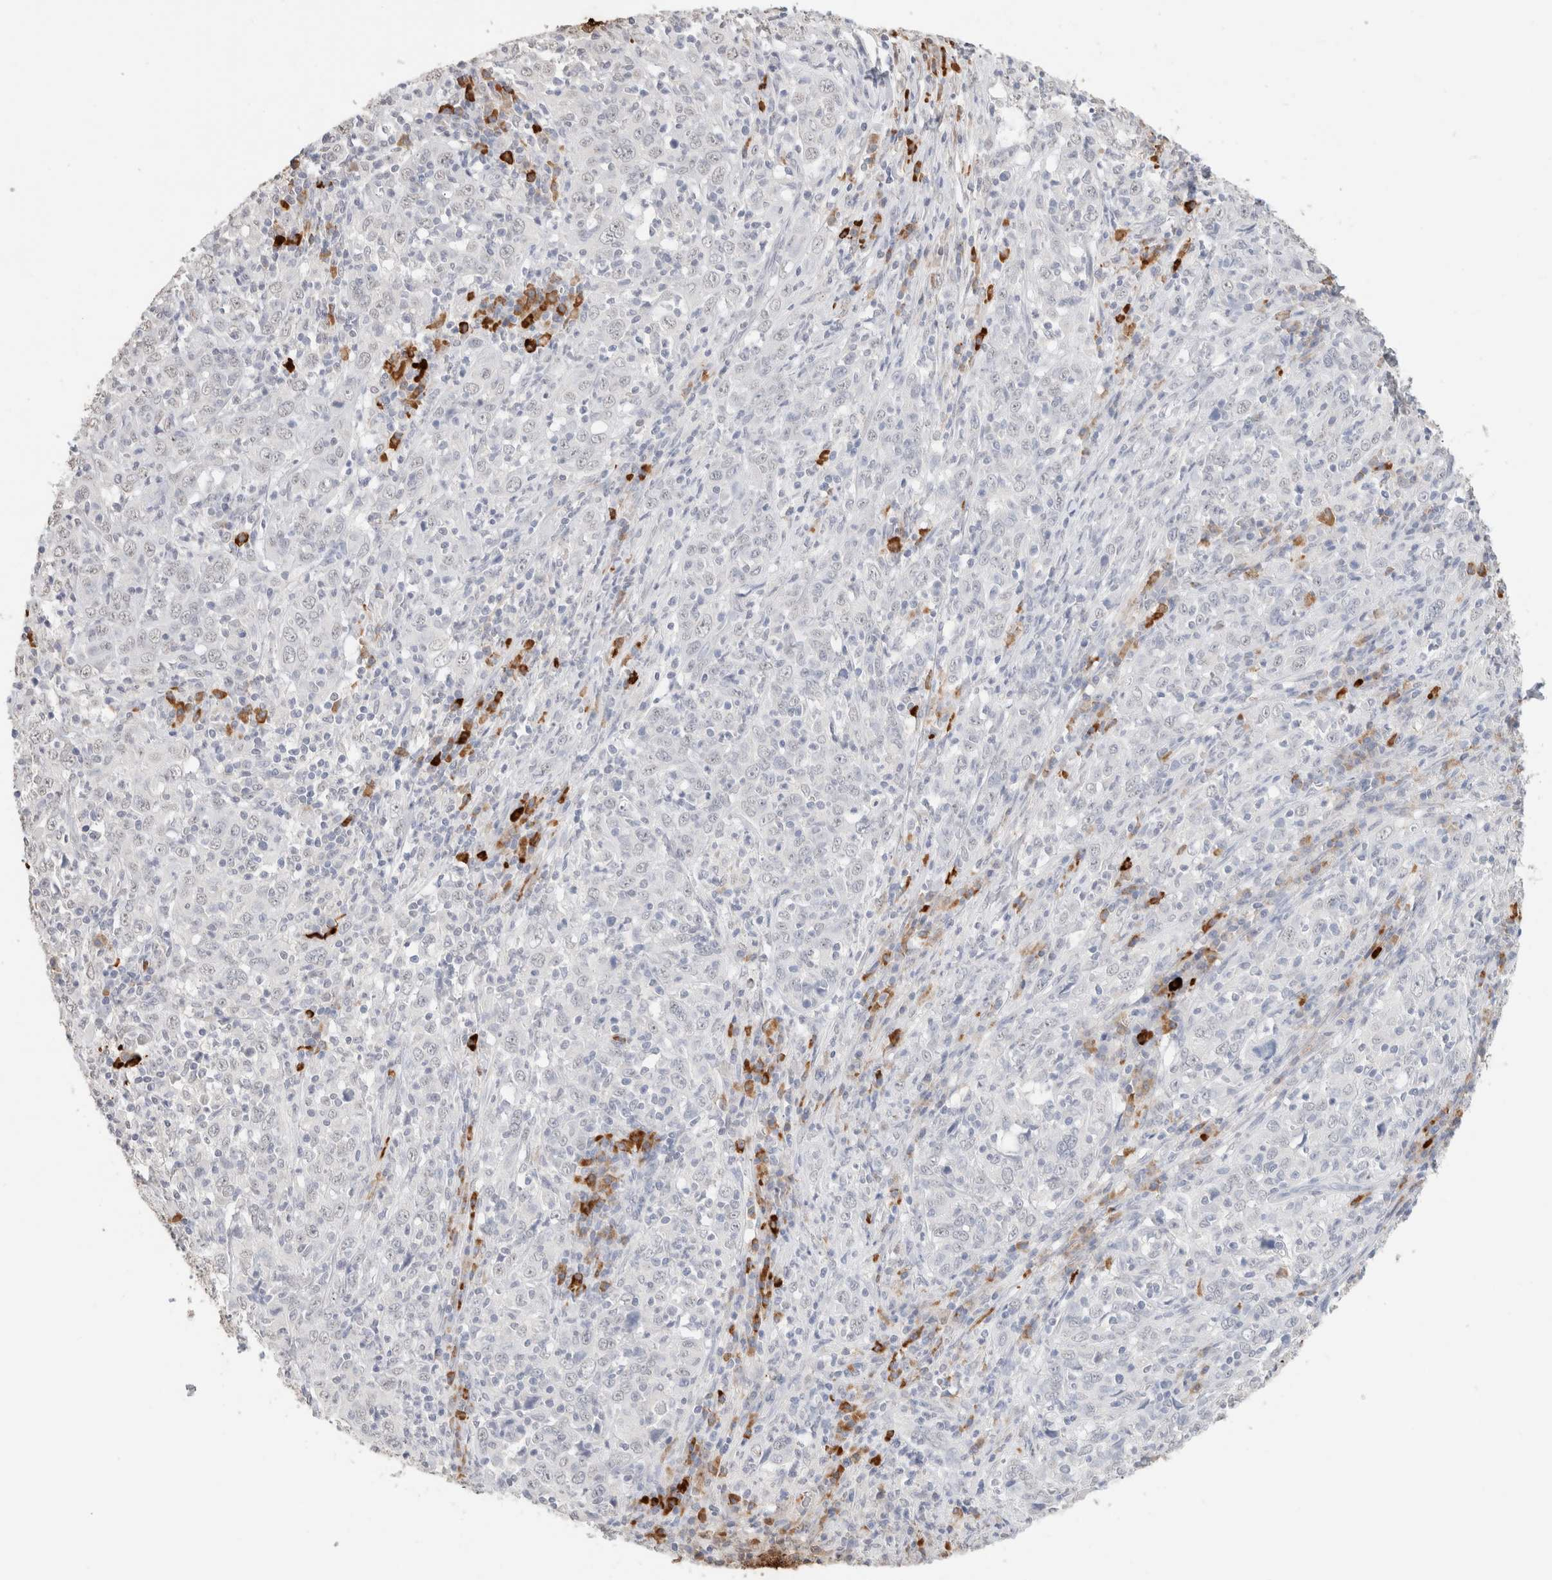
{"staining": {"intensity": "negative", "quantity": "none", "location": "none"}, "tissue": "cervical cancer", "cell_type": "Tumor cells", "image_type": "cancer", "snomed": [{"axis": "morphology", "description": "Squamous cell carcinoma, NOS"}, {"axis": "topography", "description": "Cervix"}], "caption": "Immunohistochemistry (IHC) image of human cervical squamous cell carcinoma stained for a protein (brown), which shows no staining in tumor cells.", "gene": "CD80", "patient": {"sex": "female", "age": 46}}